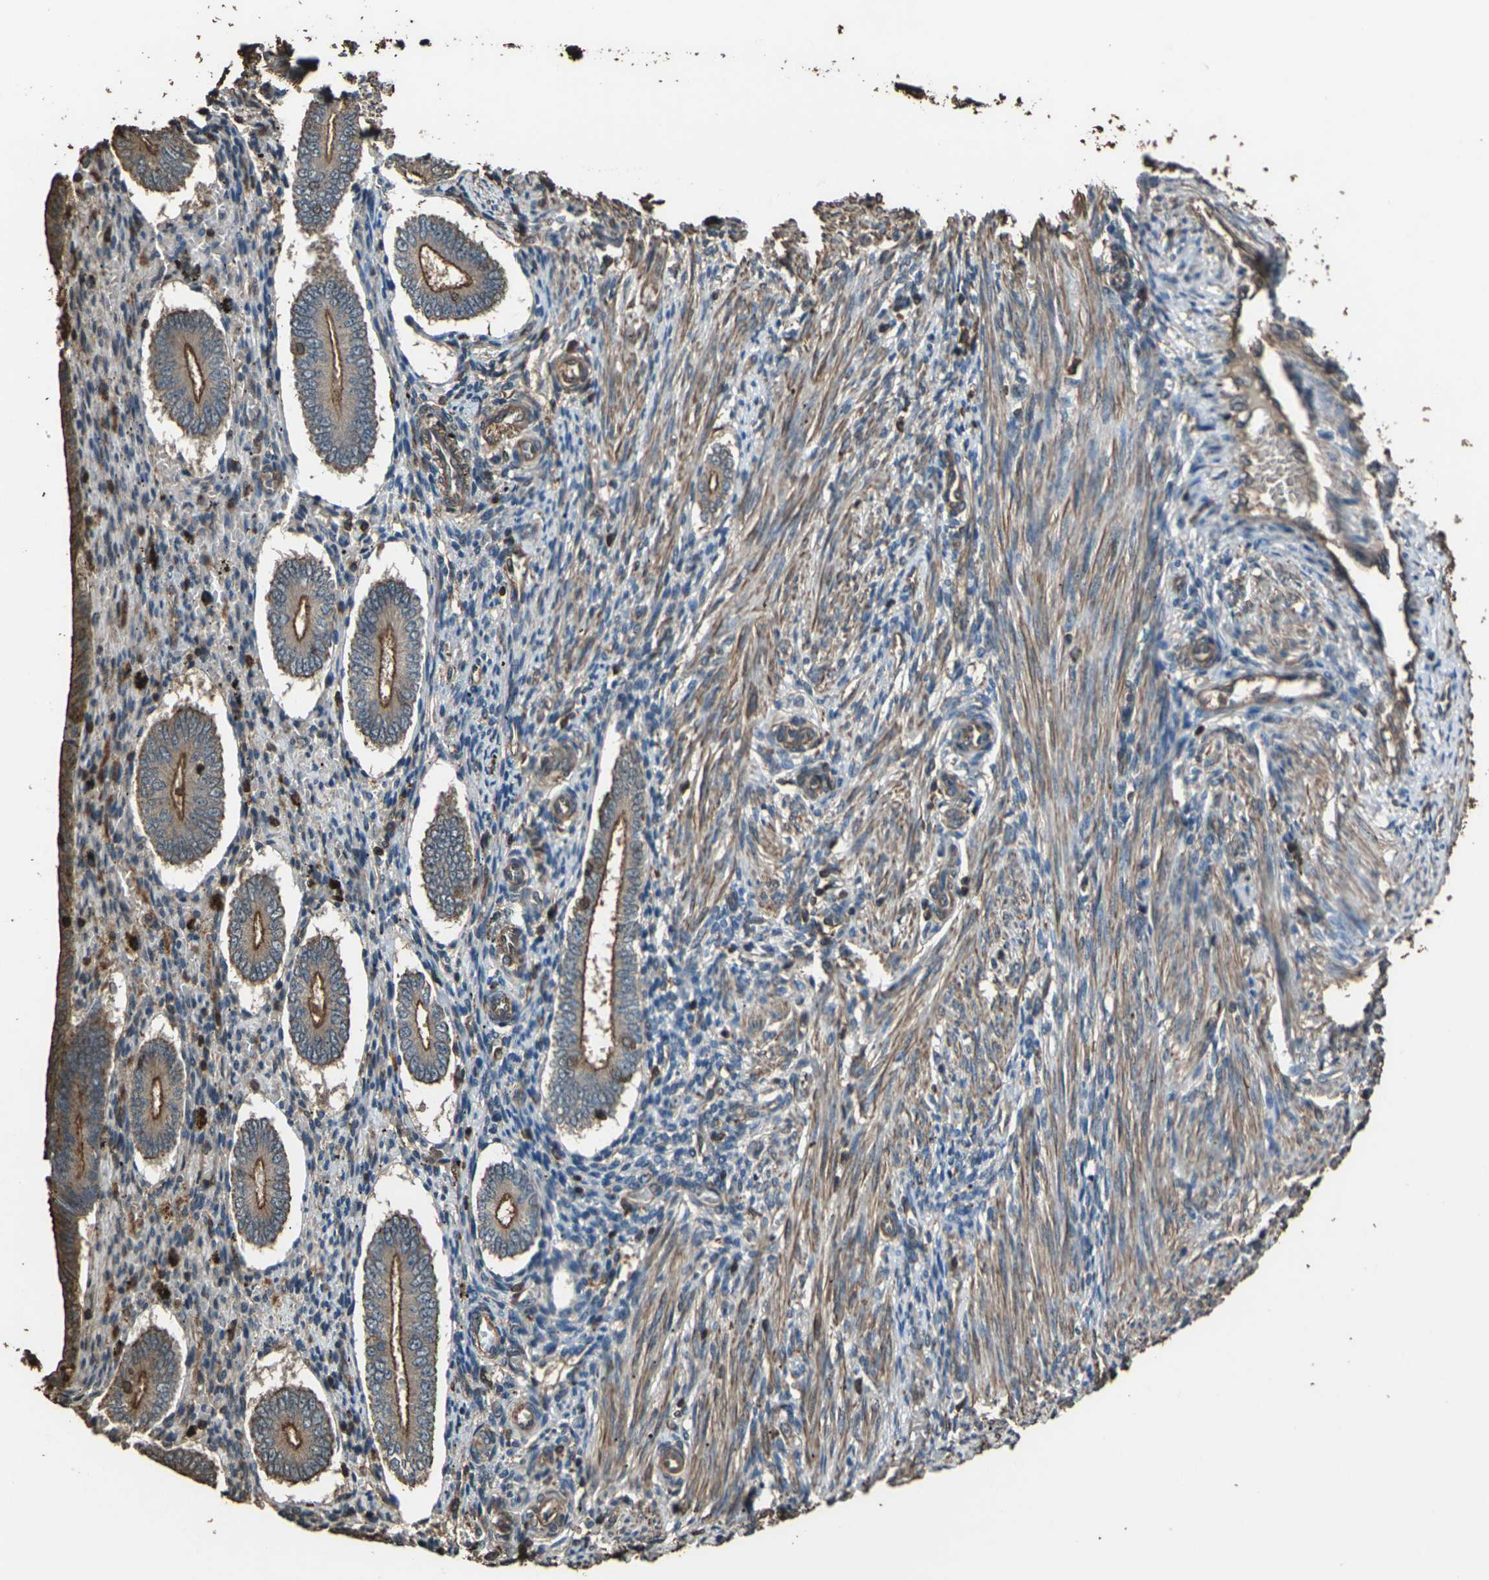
{"staining": {"intensity": "weak", "quantity": "25%-75%", "location": "cytoplasmic/membranous"}, "tissue": "endometrium", "cell_type": "Cells in endometrial stroma", "image_type": "normal", "snomed": [{"axis": "morphology", "description": "Normal tissue, NOS"}, {"axis": "topography", "description": "Endometrium"}], "caption": "Endometrium stained with DAB immunohistochemistry displays low levels of weak cytoplasmic/membranous positivity in approximately 25%-75% of cells in endometrial stroma.", "gene": "DHPS", "patient": {"sex": "female", "age": 42}}